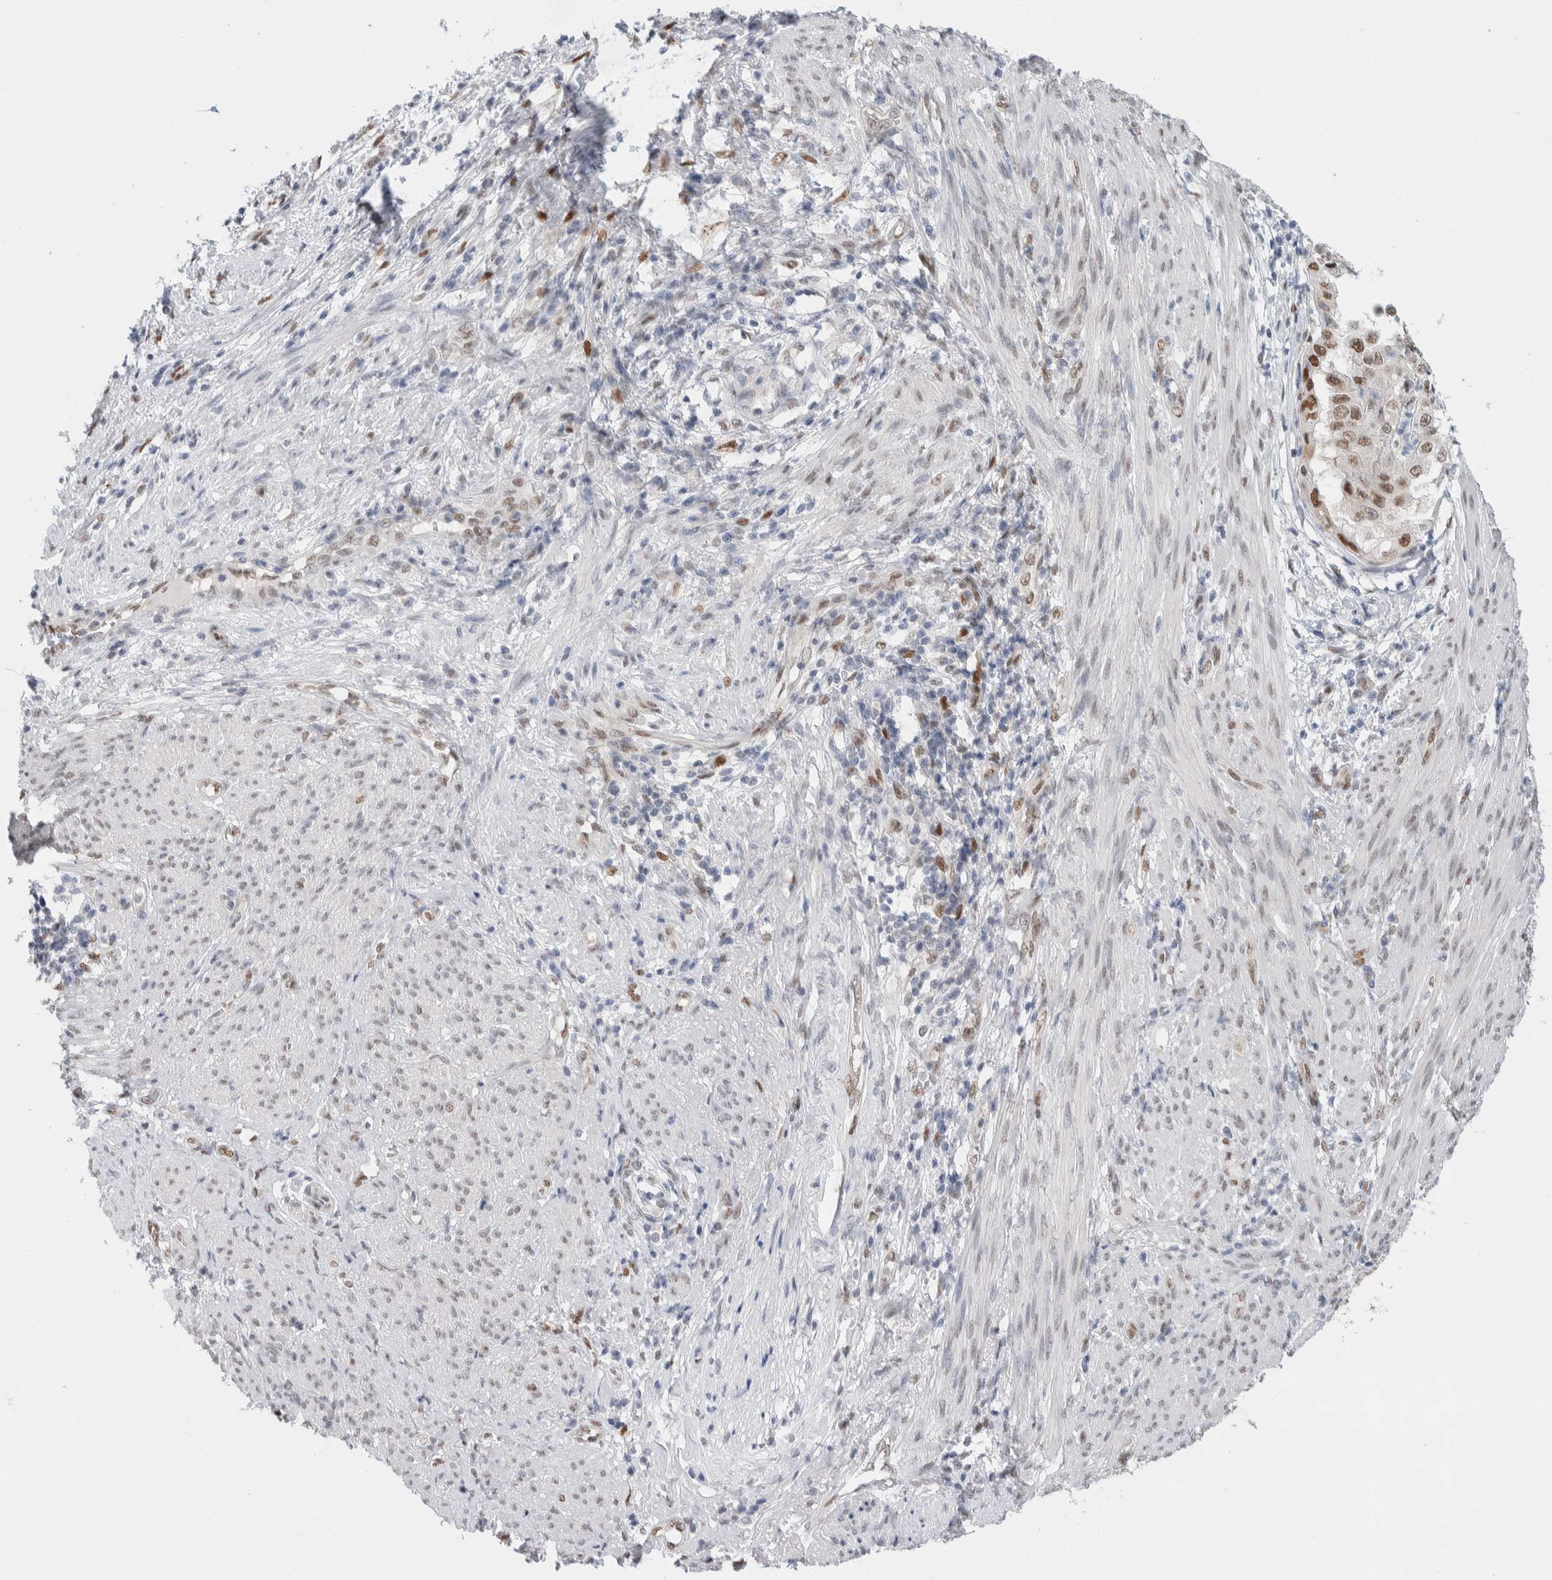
{"staining": {"intensity": "moderate", "quantity": ">75%", "location": "nuclear"}, "tissue": "endometrial cancer", "cell_type": "Tumor cells", "image_type": "cancer", "snomed": [{"axis": "morphology", "description": "Adenocarcinoma, NOS"}, {"axis": "topography", "description": "Endometrium"}], "caption": "The immunohistochemical stain highlights moderate nuclear expression in tumor cells of endometrial adenocarcinoma tissue.", "gene": "PRMT1", "patient": {"sex": "female", "age": 85}}